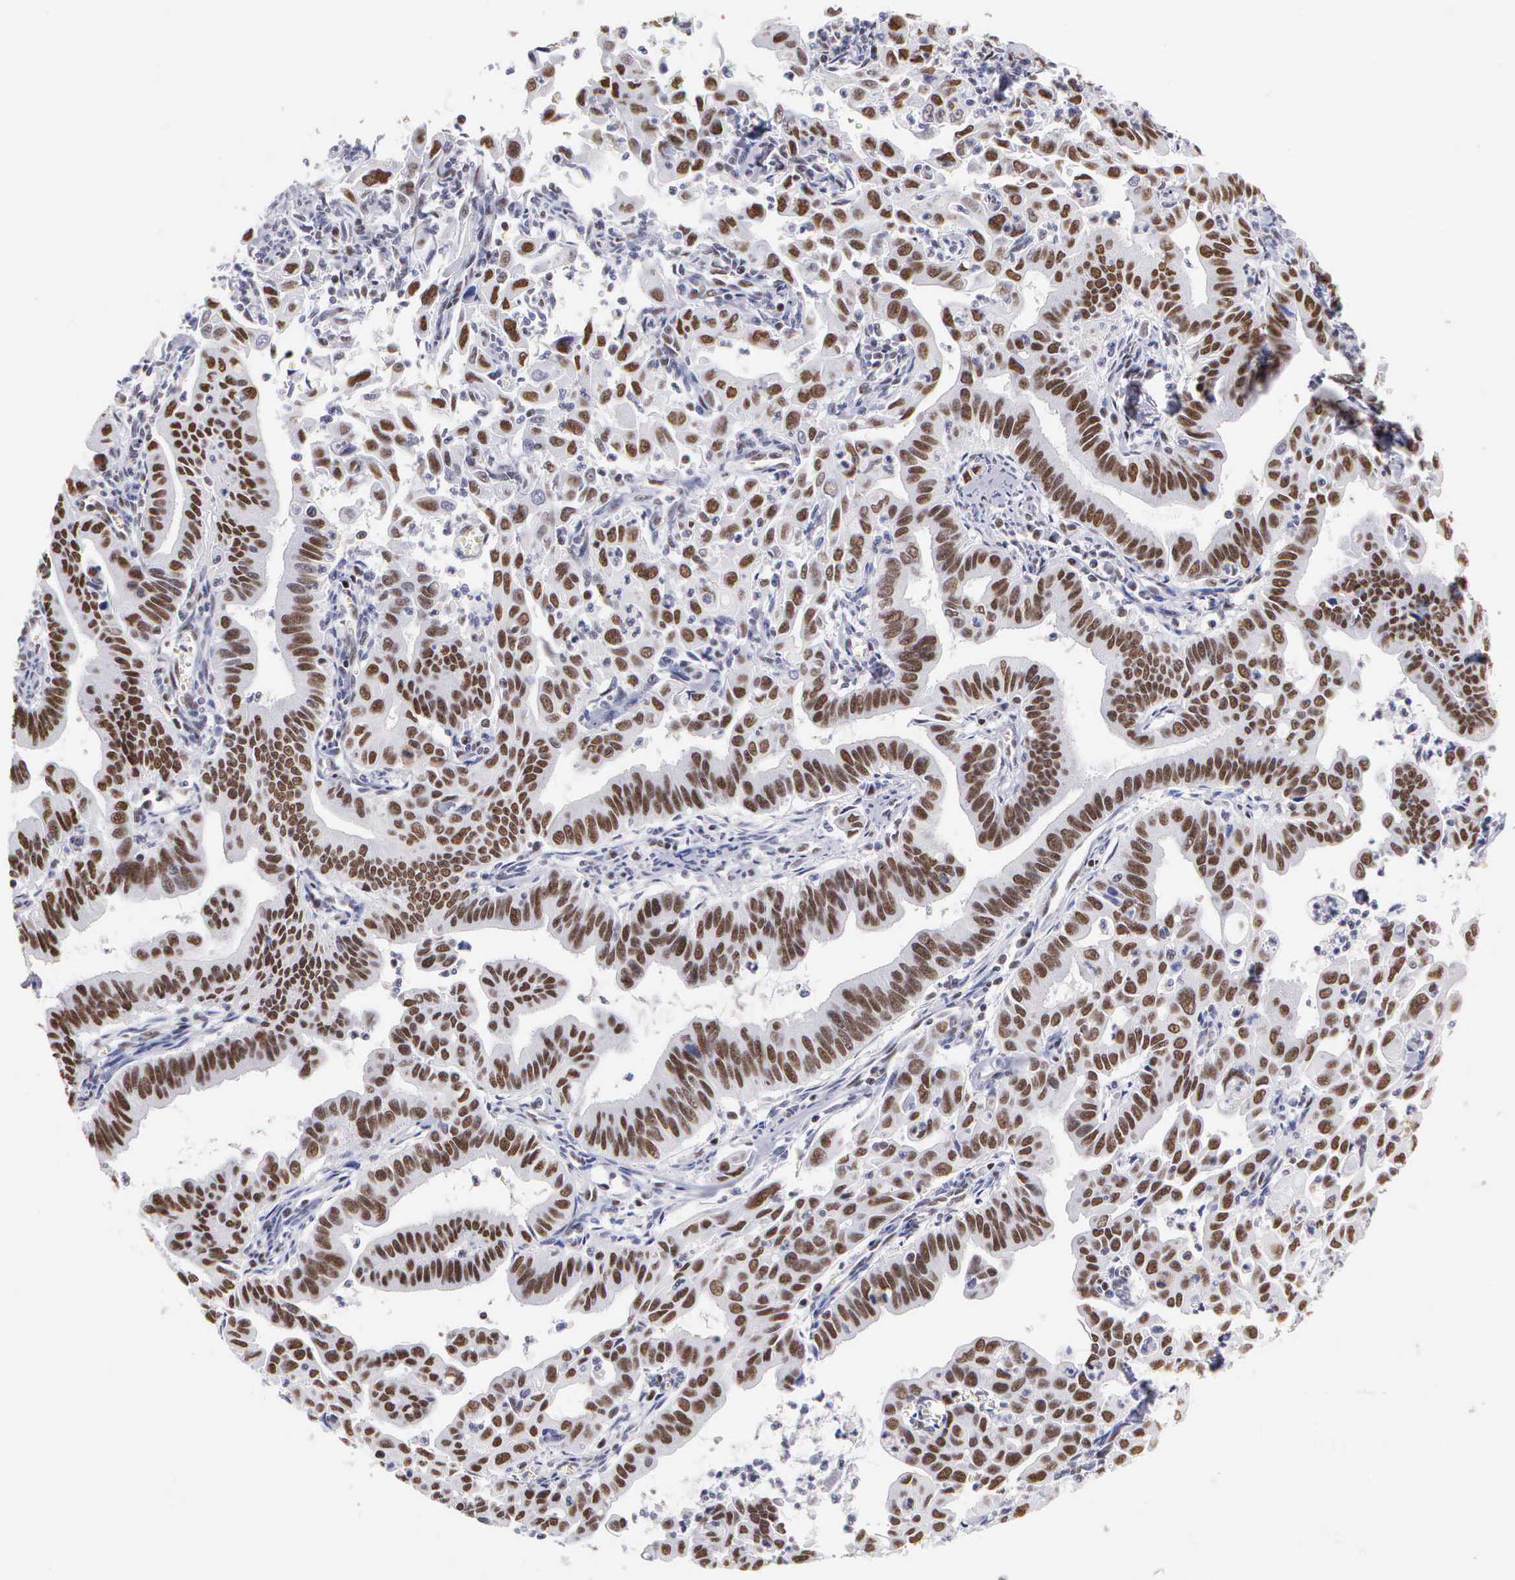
{"staining": {"intensity": "strong", "quantity": ">75%", "location": "nuclear"}, "tissue": "cervical cancer", "cell_type": "Tumor cells", "image_type": "cancer", "snomed": [{"axis": "morphology", "description": "Normal tissue, NOS"}, {"axis": "morphology", "description": "Adenocarcinoma, NOS"}, {"axis": "topography", "description": "Cervix"}], "caption": "High-power microscopy captured an IHC image of cervical cancer (adenocarcinoma), revealing strong nuclear staining in approximately >75% of tumor cells.", "gene": "CSTF2", "patient": {"sex": "female", "age": 34}}